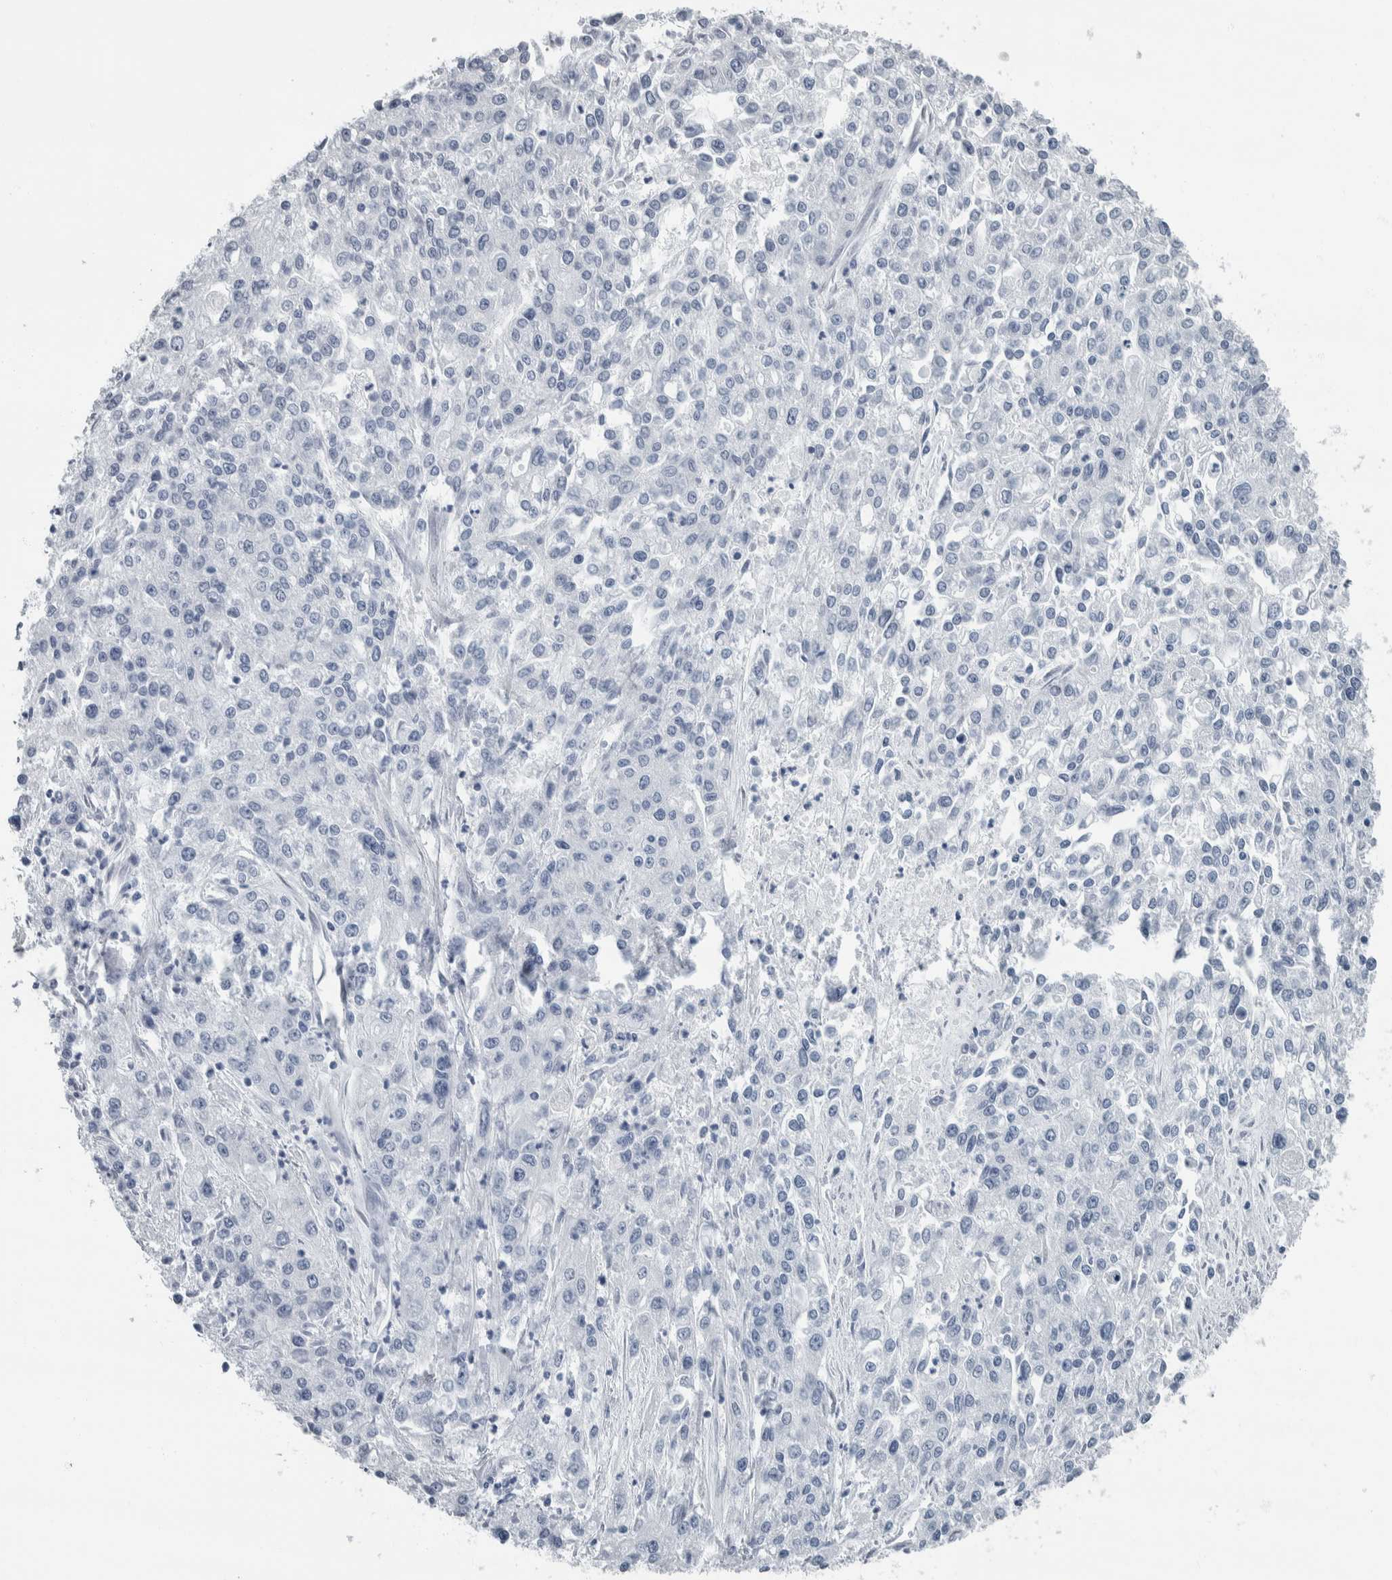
{"staining": {"intensity": "negative", "quantity": "none", "location": "none"}, "tissue": "endometrial cancer", "cell_type": "Tumor cells", "image_type": "cancer", "snomed": [{"axis": "morphology", "description": "Adenocarcinoma, NOS"}, {"axis": "topography", "description": "Endometrium"}], "caption": "IHC image of human adenocarcinoma (endometrial) stained for a protein (brown), which demonstrates no expression in tumor cells.", "gene": "NEFM", "patient": {"sex": "female", "age": 49}}